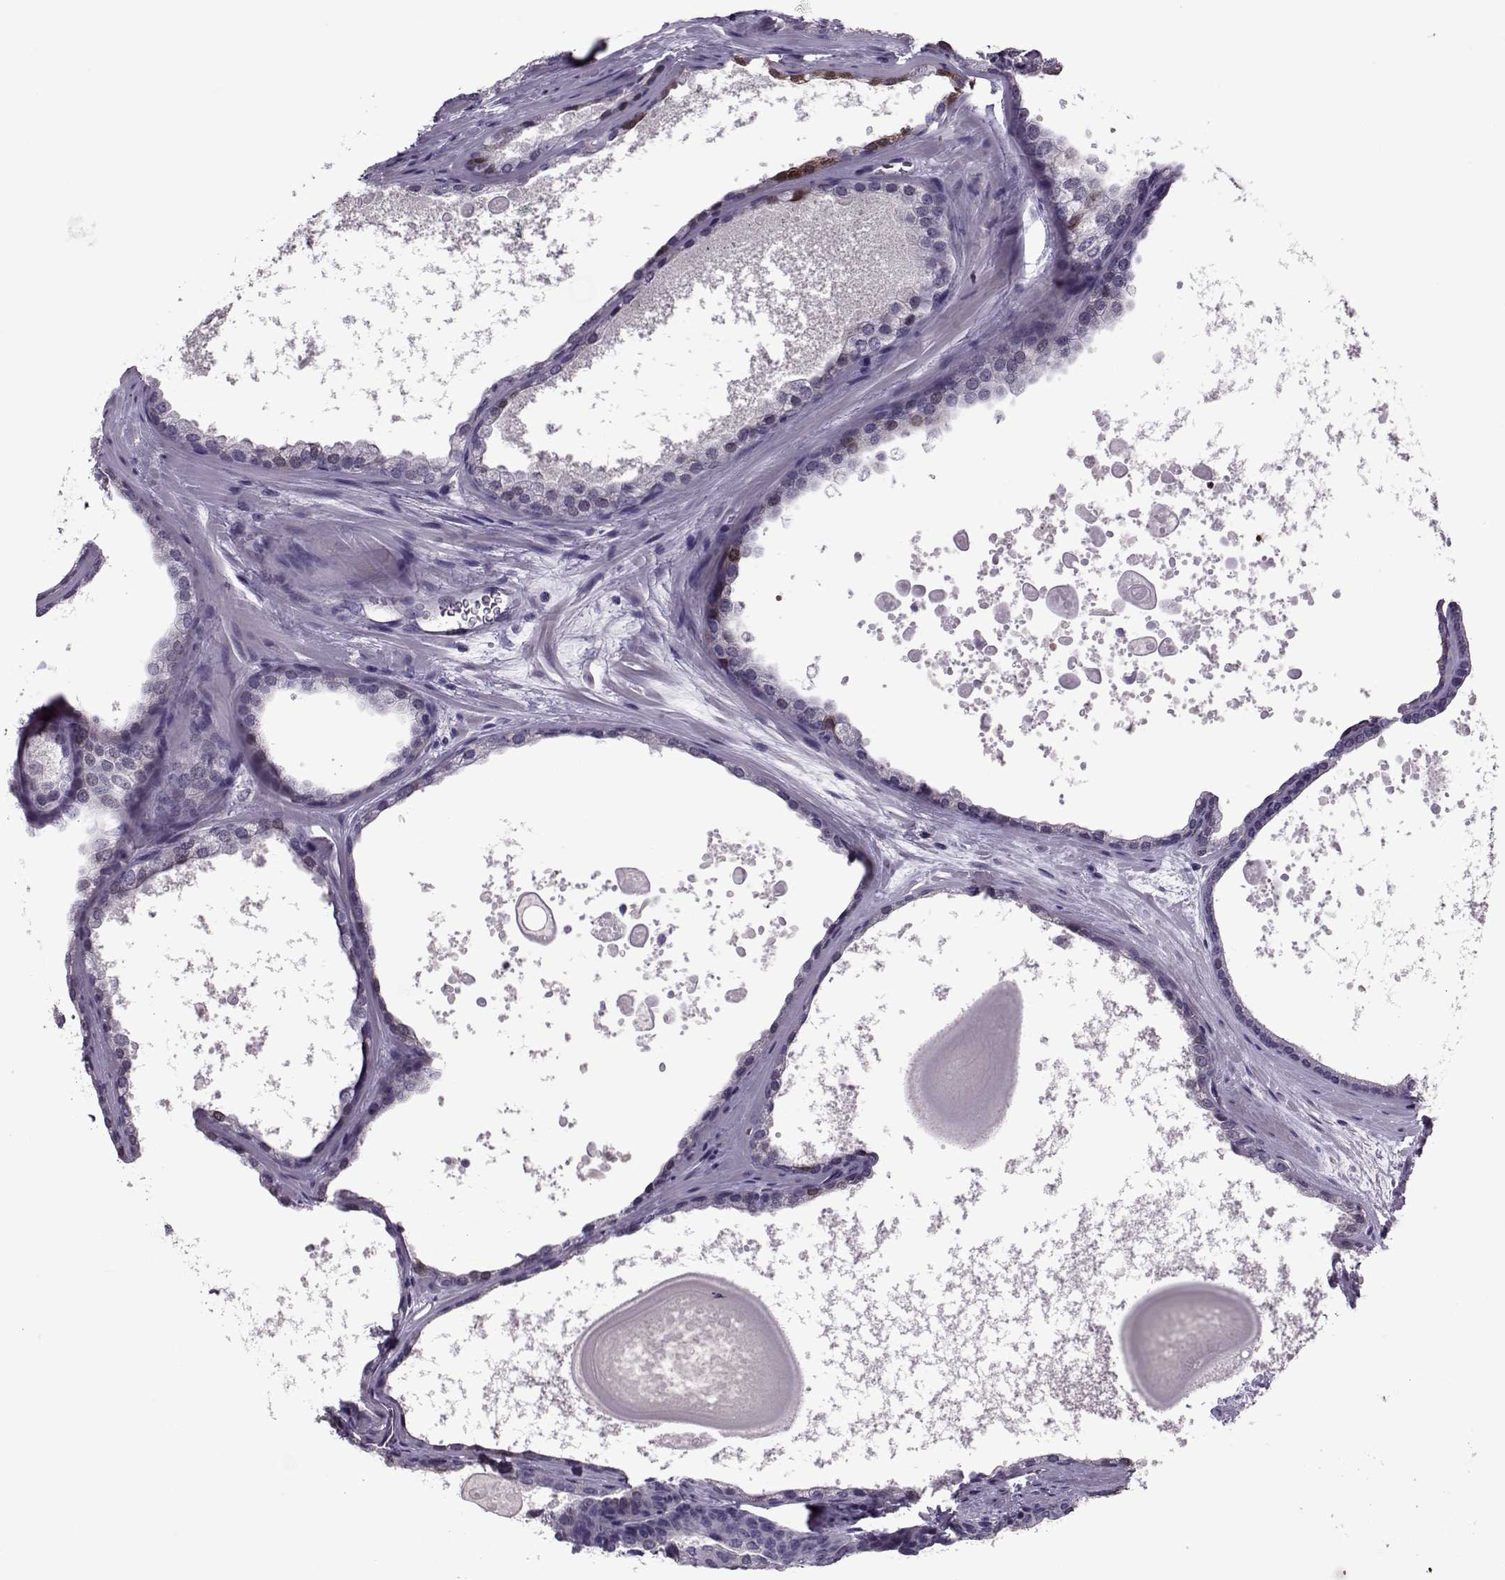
{"staining": {"intensity": "moderate", "quantity": "<25%", "location": "nuclear"}, "tissue": "prostate cancer", "cell_type": "Tumor cells", "image_type": "cancer", "snomed": [{"axis": "morphology", "description": "Adenocarcinoma, Low grade"}, {"axis": "topography", "description": "Prostate"}], "caption": "Human prostate adenocarcinoma (low-grade) stained with a protein marker displays moderate staining in tumor cells.", "gene": "ASRGL1", "patient": {"sex": "male", "age": 56}}